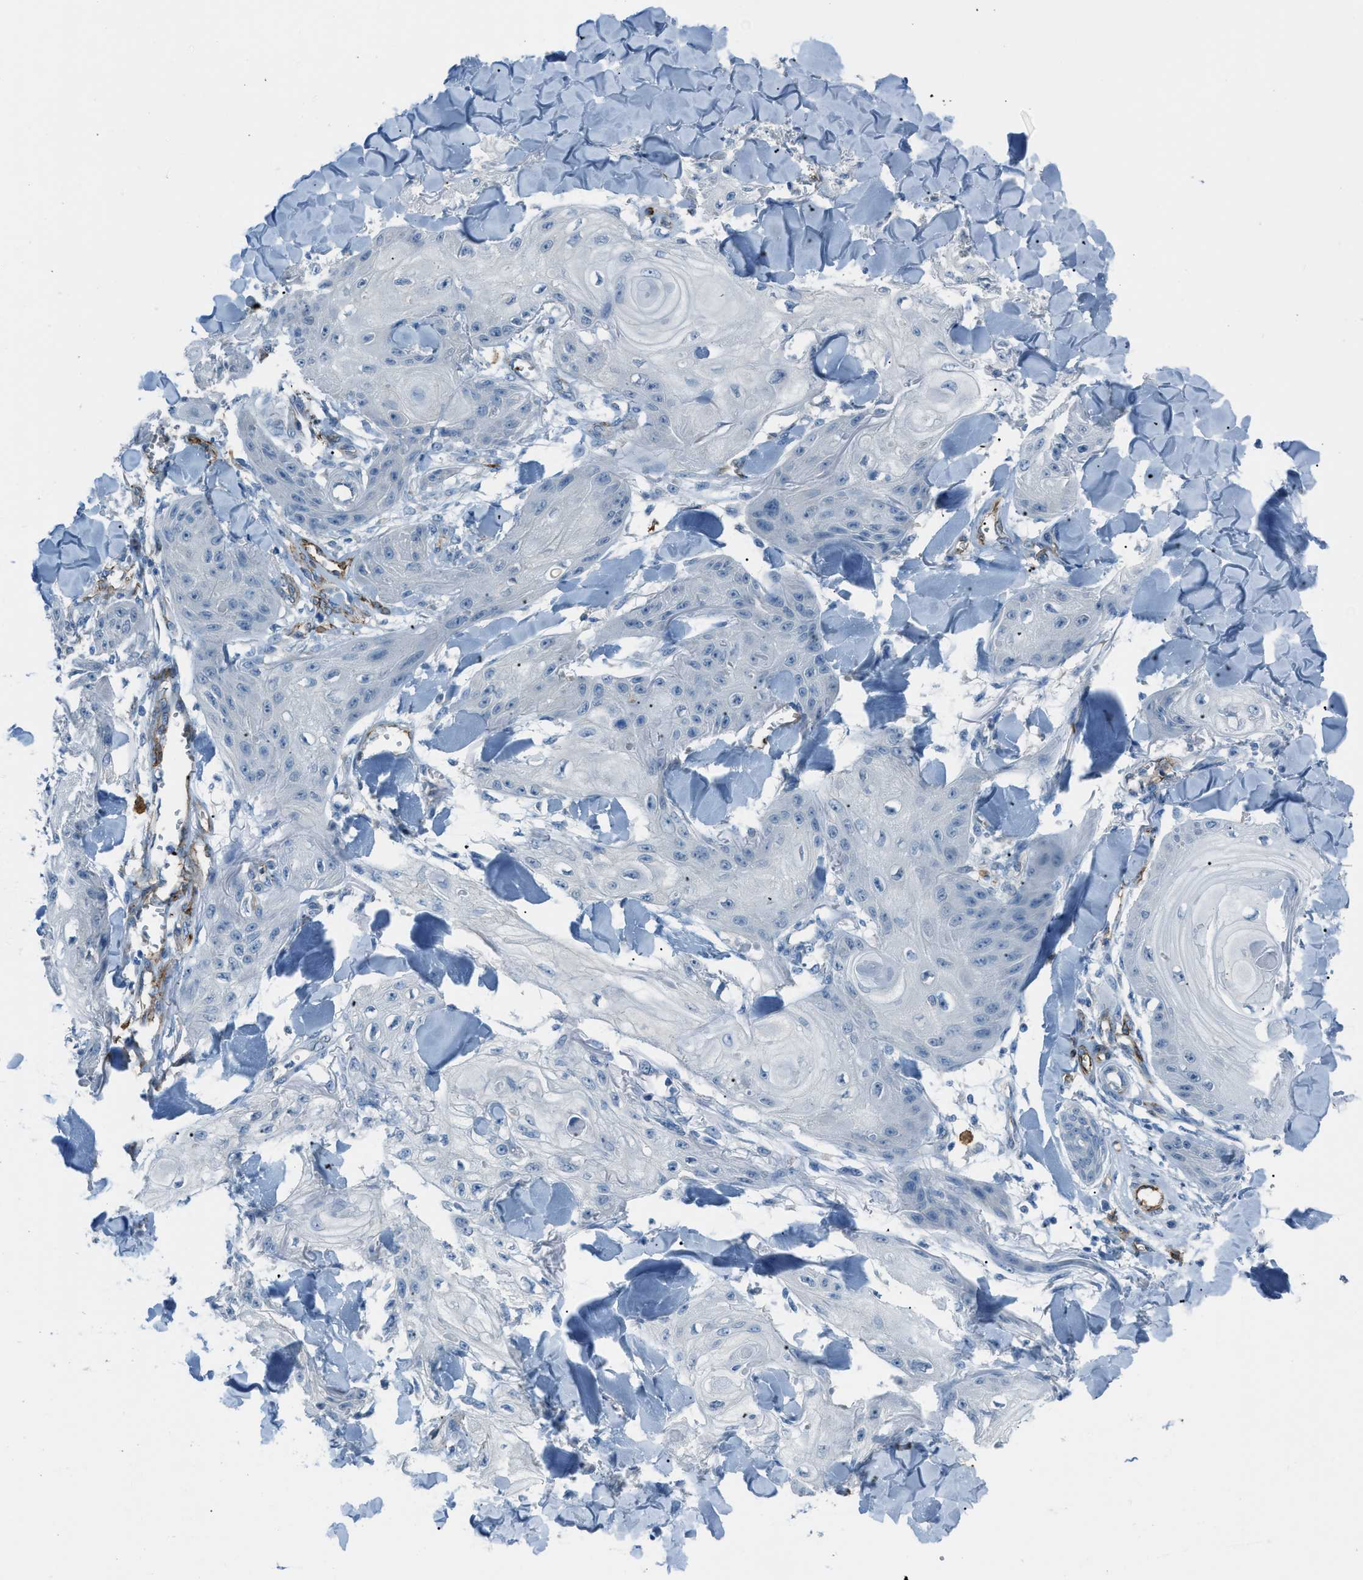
{"staining": {"intensity": "negative", "quantity": "none", "location": "none"}, "tissue": "skin cancer", "cell_type": "Tumor cells", "image_type": "cancer", "snomed": [{"axis": "morphology", "description": "Squamous cell carcinoma, NOS"}, {"axis": "topography", "description": "Skin"}], "caption": "Tumor cells are negative for protein expression in human skin squamous cell carcinoma.", "gene": "SLC22A15", "patient": {"sex": "male", "age": 74}}